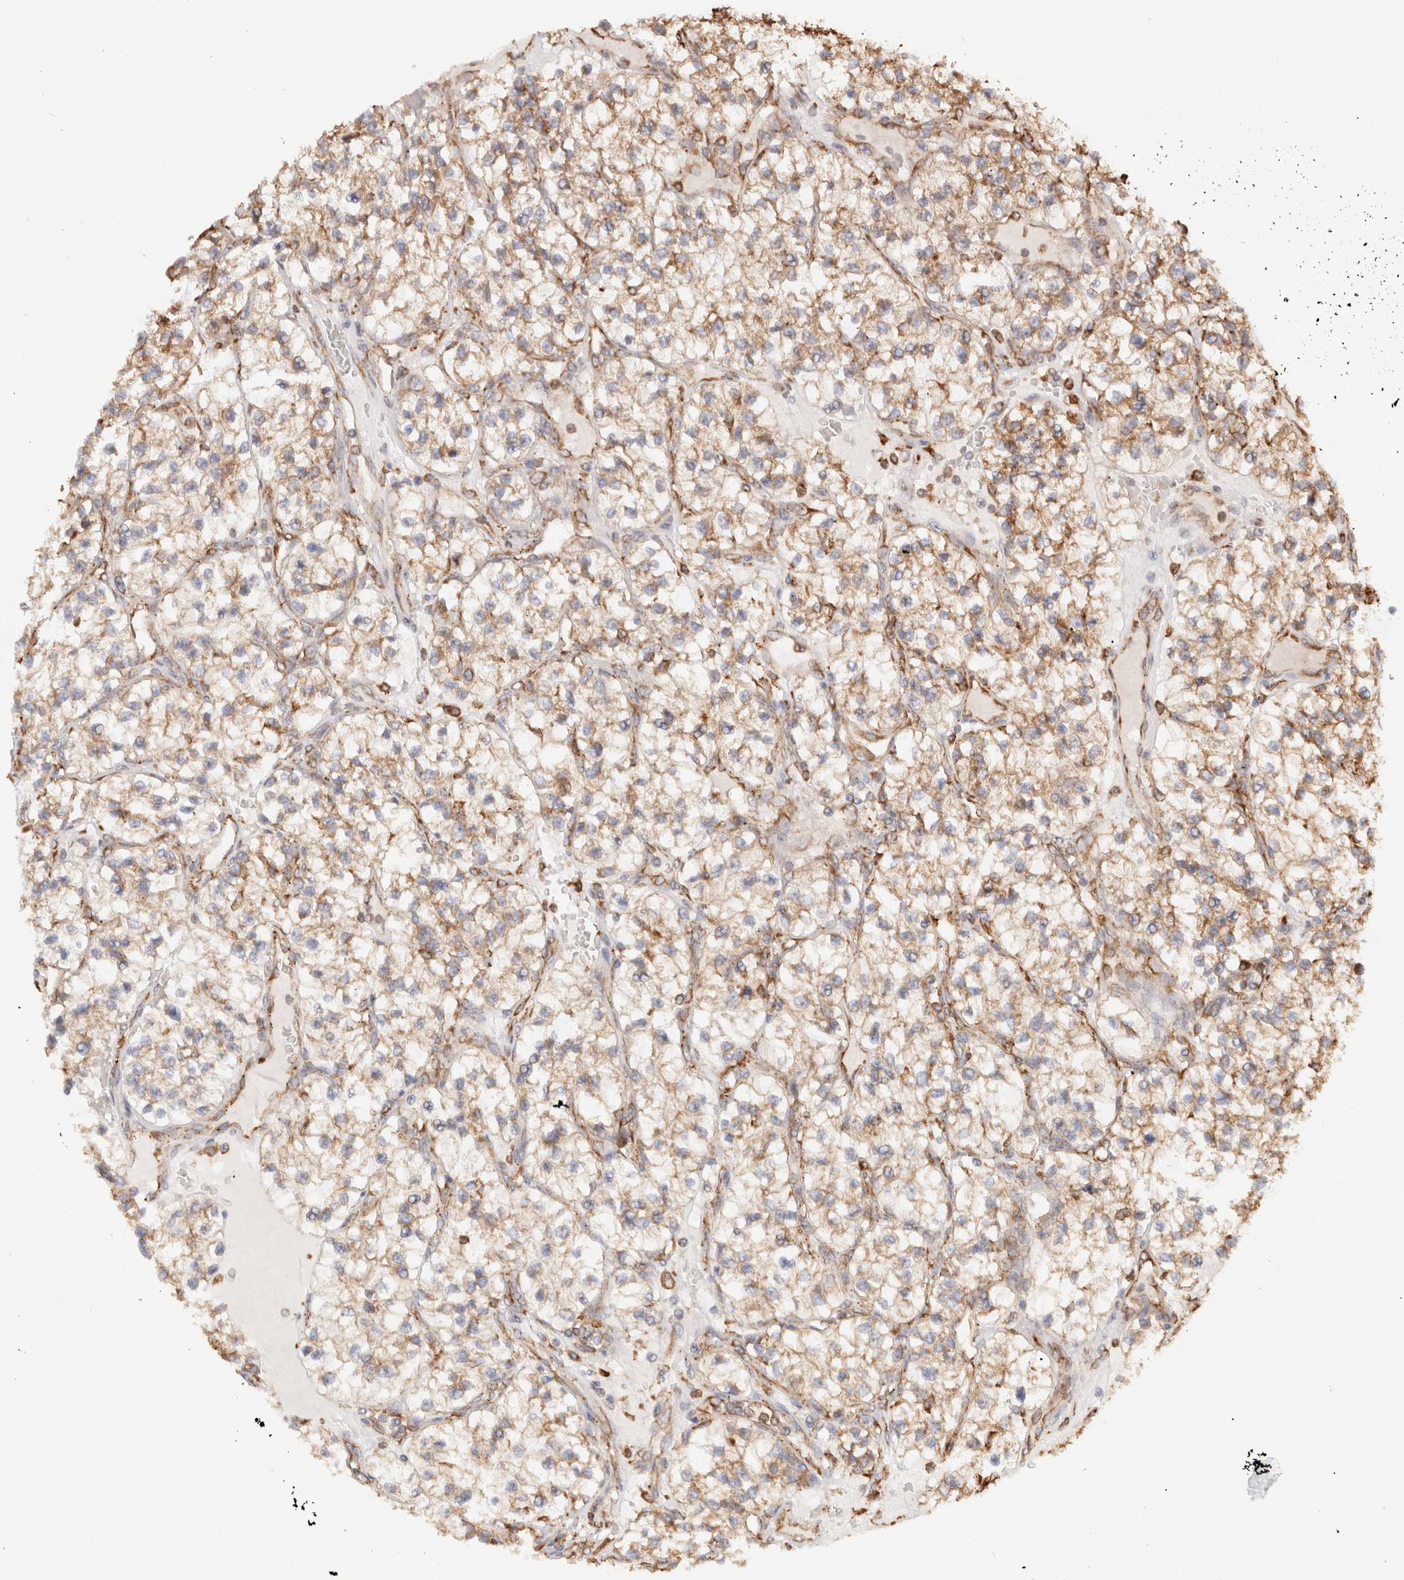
{"staining": {"intensity": "moderate", "quantity": ">75%", "location": "cytoplasmic/membranous"}, "tissue": "renal cancer", "cell_type": "Tumor cells", "image_type": "cancer", "snomed": [{"axis": "morphology", "description": "Adenocarcinoma, NOS"}, {"axis": "topography", "description": "Kidney"}], "caption": "Brown immunohistochemical staining in renal adenocarcinoma displays moderate cytoplasmic/membranous staining in about >75% of tumor cells.", "gene": "FER", "patient": {"sex": "female", "age": 57}}